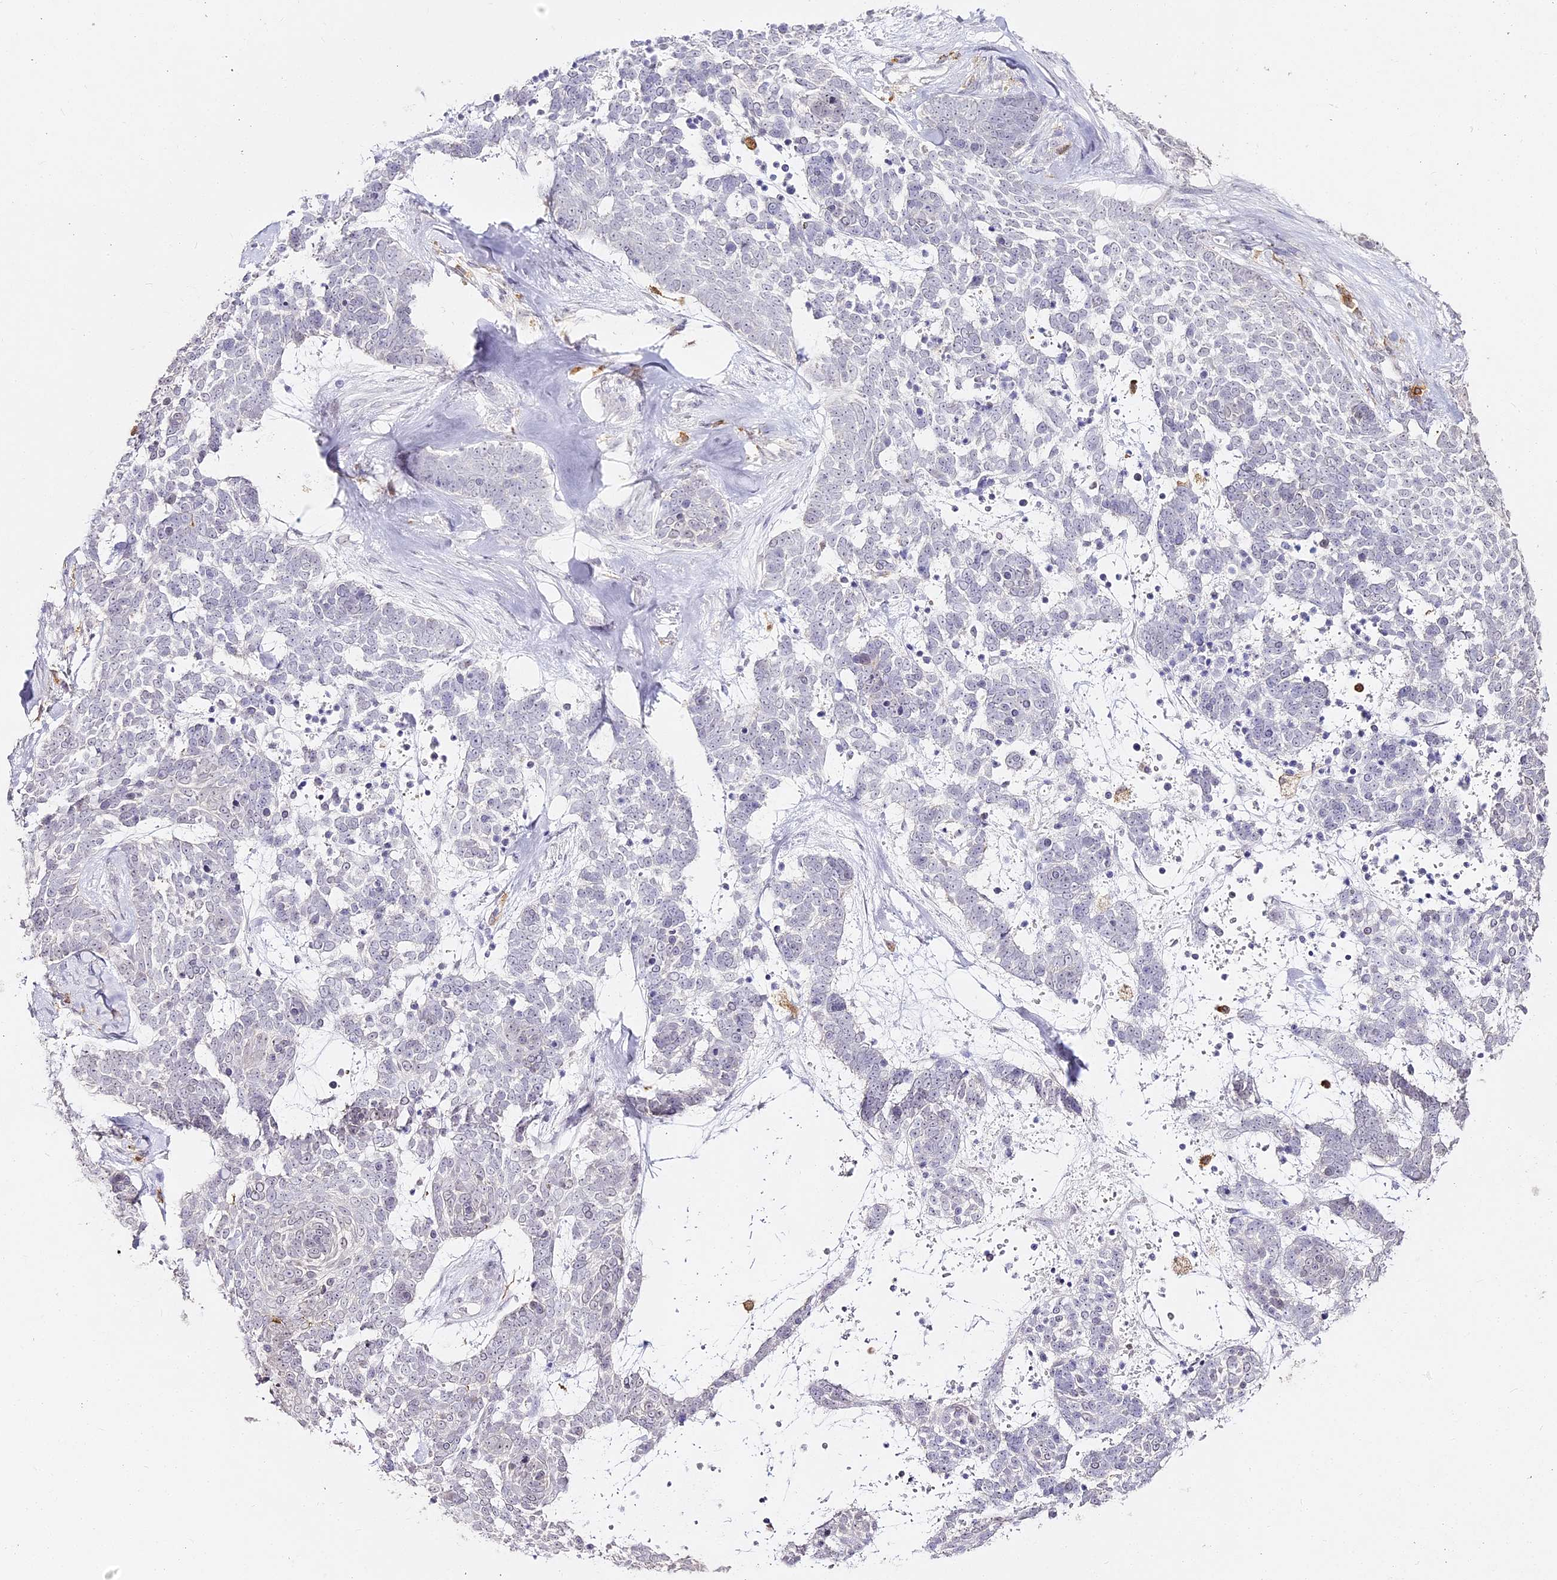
{"staining": {"intensity": "negative", "quantity": "none", "location": "none"}, "tissue": "skin cancer", "cell_type": "Tumor cells", "image_type": "cancer", "snomed": [{"axis": "morphology", "description": "Basal cell carcinoma"}, {"axis": "topography", "description": "Skin"}], "caption": "A high-resolution photomicrograph shows immunohistochemistry staining of skin cancer (basal cell carcinoma), which shows no significant positivity in tumor cells. (DAB IHC visualized using brightfield microscopy, high magnification).", "gene": "DOCK2", "patient": {"sex": "female", "age": 81}}